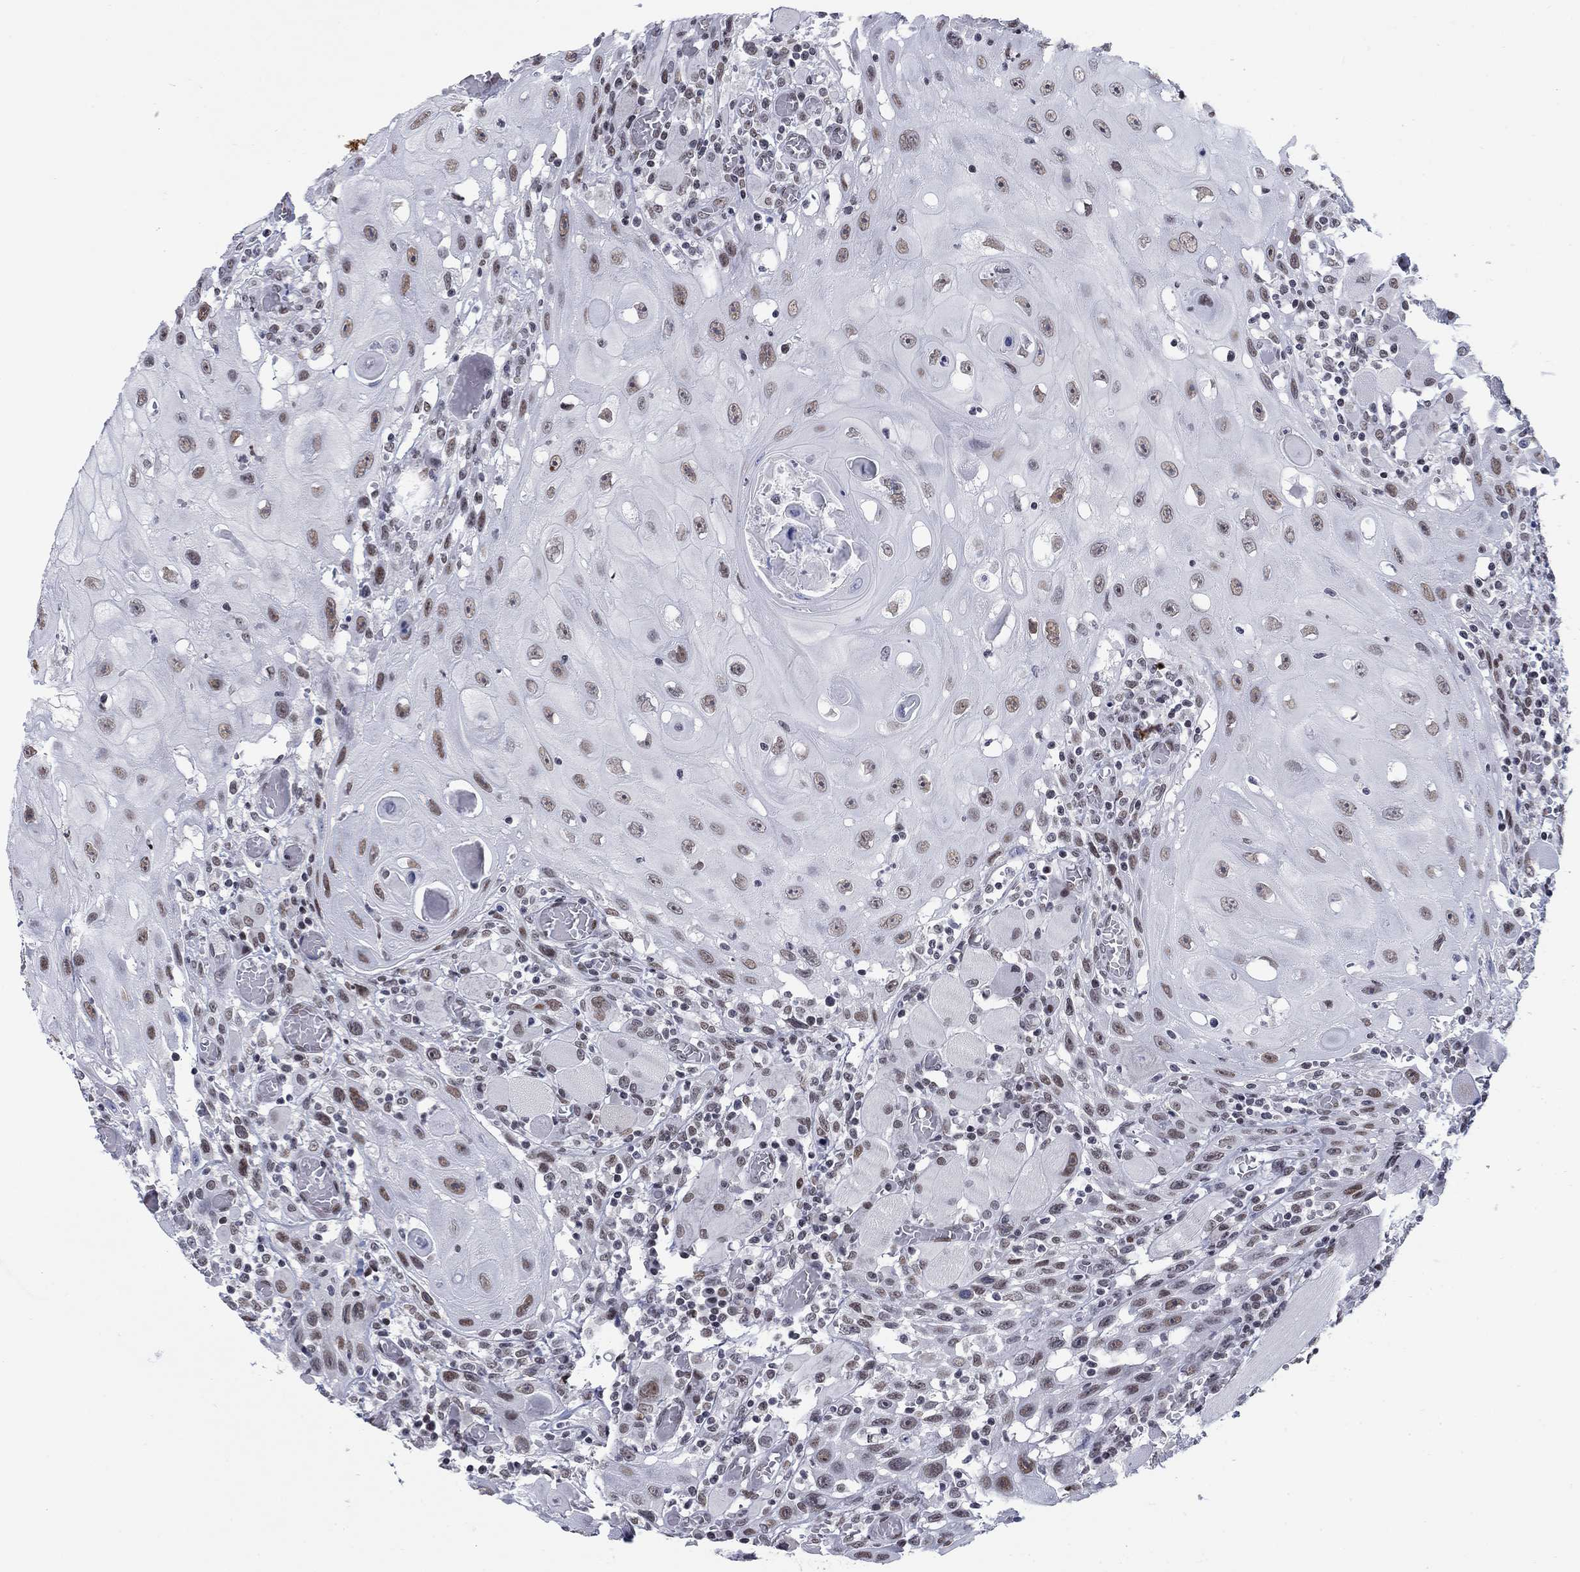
{"staining": {"intensity": "moderate", "quantity": ">75%", "location": "nuclear"}, "tissue": "head and neck cancer", "cell_type": "Tumor cells", "image_type": "cancer", "snomed": [{"axis": "morphology", "description": "Normal tissue, NOS"}, {"axis": "morphology", "description": "Squamous cell carcinoma, NOS"}, {"axis": "topography", "description": "Oral tissue"}, {"axis": "topography", "description": "Head-Neck"}], "caption": "The photomicrograph reveals immunohistochemical staining of head and neck cancer (squamous cell carcinoma). There is moderate nuclear expression is seen in approximately >75% of tumor cells. The staining was performed using DAB to visualize the protein expression in brown, while the nuclei were stained in blue with hematoxylin (Magnification: 20x).", "gene": "NPAS3", "patient": {"sex": "male", "age": 71}}